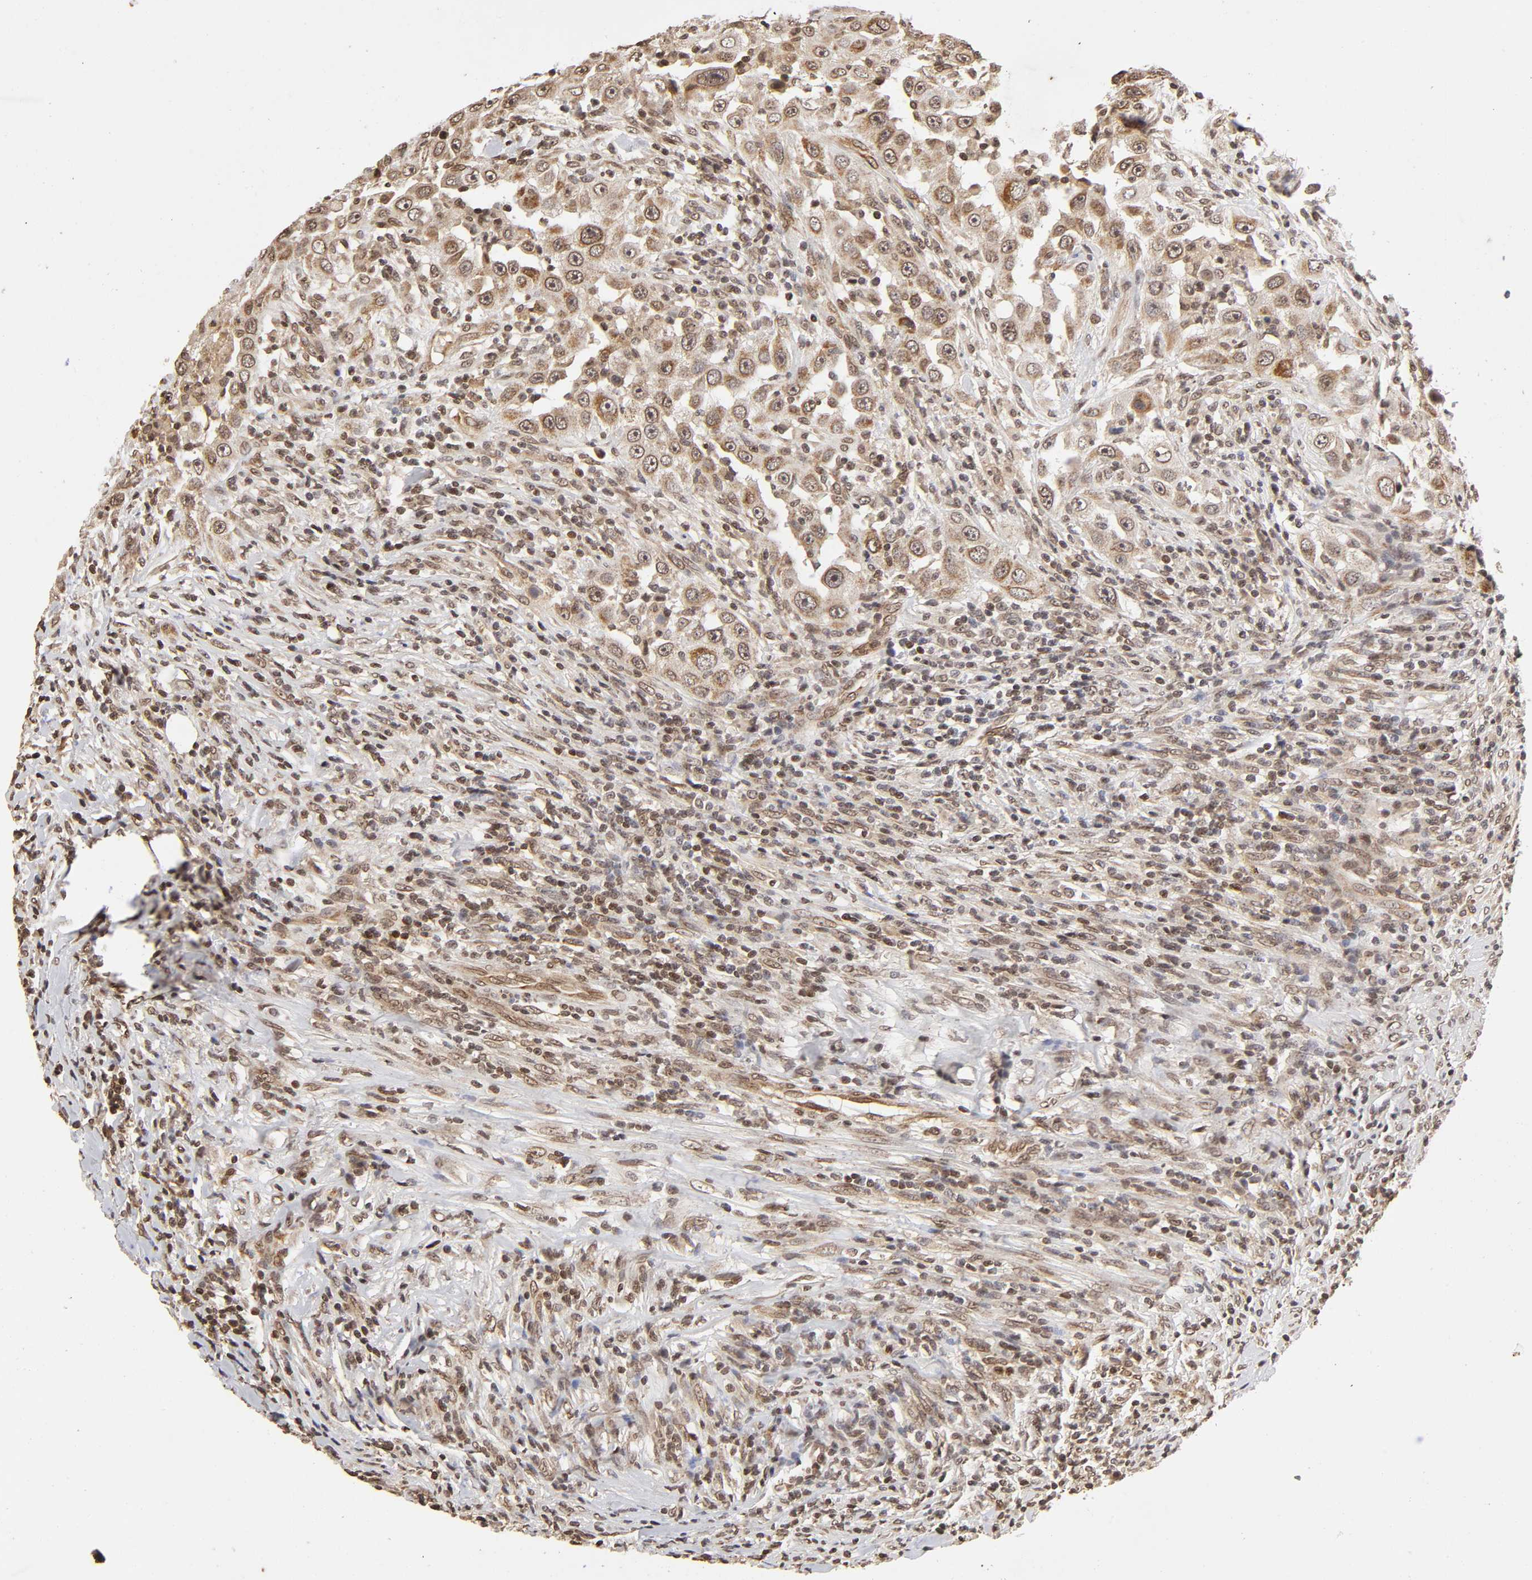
{"staining": {"intensity": "moderate", "quantity": ">75%", "location": "cytoplasmic/membranous"}, "tissue": "head and neck cancer", "cell_type": "Tumor cells", "image_type": "cancer", "snomed": [{"axis": "morphology", "description": "Carcinoma, NOS"}, {"axis": "topography", "description": "Head-Neck"}], "caption": "A medium amount of moderate cytoplasmic/membranous positivity is seen in approximately >75% of tumor cells in head and neck cancer (carcinoma) tissue. The staining was performed using DAB to visualize the protein expression in brown, while the nuclei were stained in blue with hematoxylin (Magnification: 20x).", "gene": "MLLT6", "patient": {"sex": "male", "age": 87}}